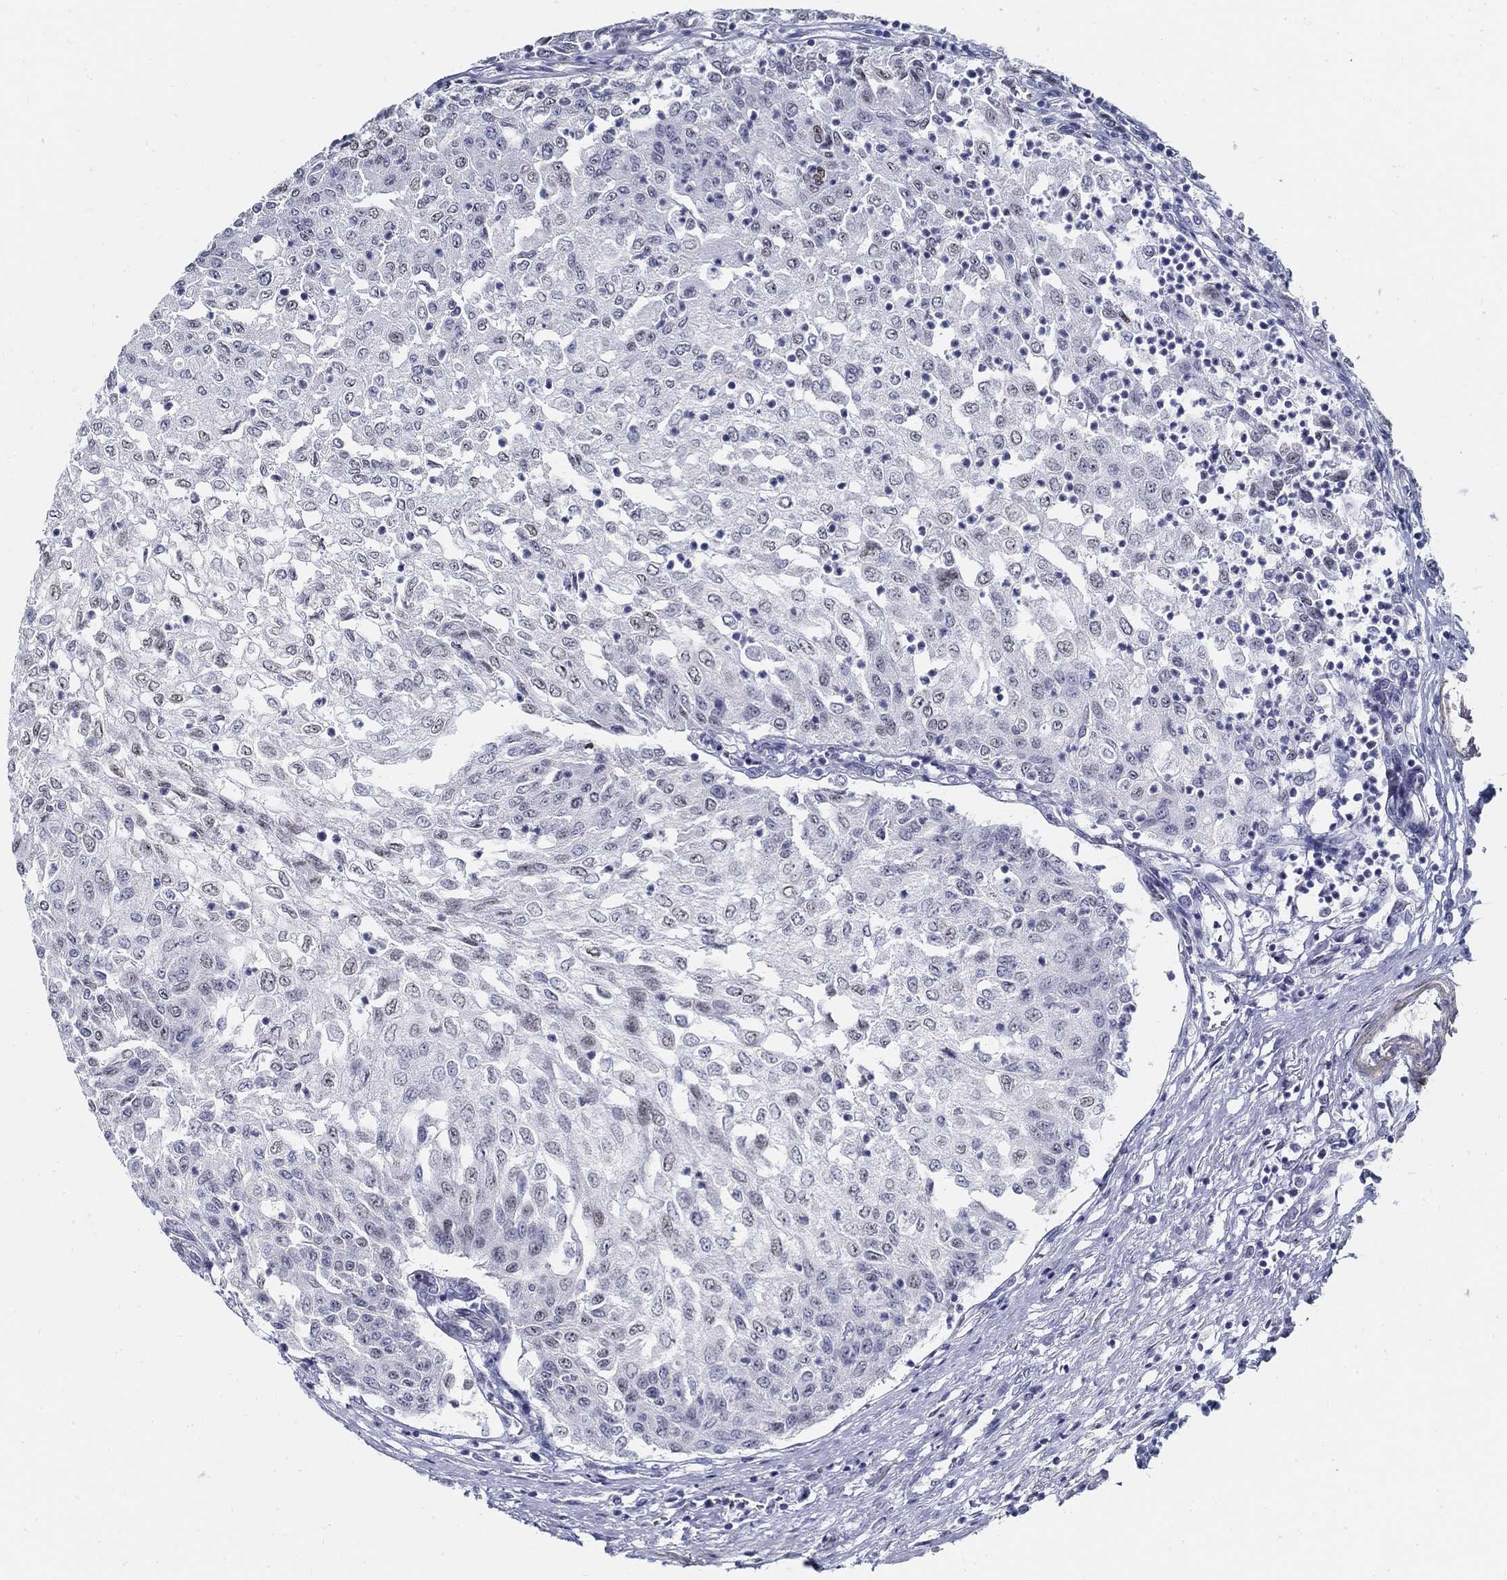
{"staining": {"intensity": "negative", "quantity": "none", "location": "none"}, "tissue": "urothelial cancer", "cell_type": "Tumor cells", "image_type": "cancer", "snomed": [{"axis": "morphology", "description": "Urothelial carcinoma, Low grade"}, {"axis": "topography", "description": "Urinary bladder"}], "caption": "Tumor cells show no significant protein positivity in low-grade urothelial carcinoma.", "gene": "USP29", "patient": {"sex": "male", "age": 78}}